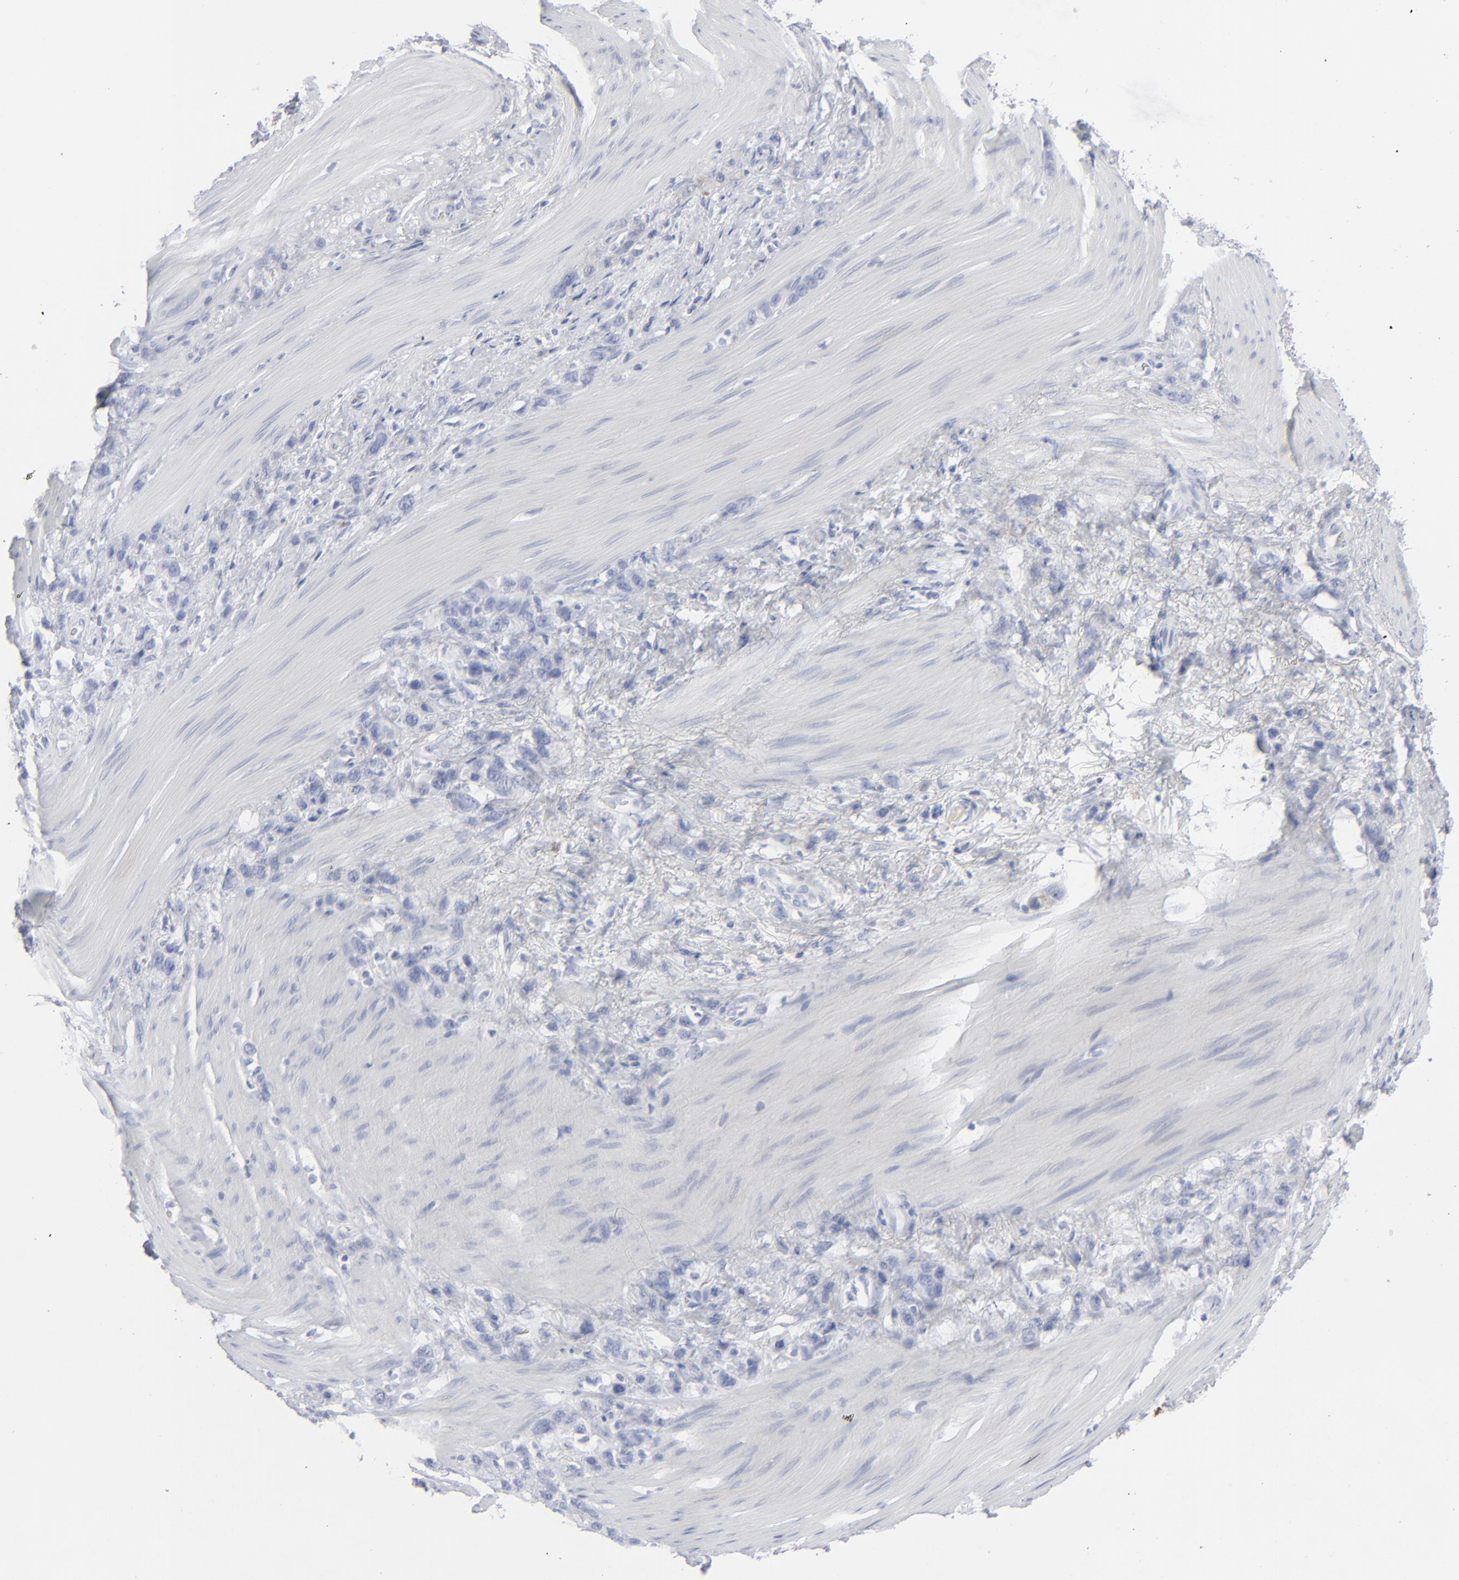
{"staining": {"intensity": "negative", "quantity": "none", "location": "none"}, "tissue": "stomach cancer", "cell_type": "Tumor cells", "image_type": "cancer", "snomed": [{"axis": "morphology", "description": "Normal tissue, NOS"}, {"axis": "morphology", "description": "Adenocarcinoma, NOS"}, {"axis": "morphology", "description": "Adenocarcinoma, High grade"}, {"axis": "topography", "description": "Stomach, upper"}, {"axis": "topography", "description": "Stomach"}], "caption": "This is a histopathology image of IHC staining of stomach high-grade adenocarcinoma, which shows no positivity in tumor cells.", "gene": "MSLN", "patient": {"sex": "female", "age": 65}}